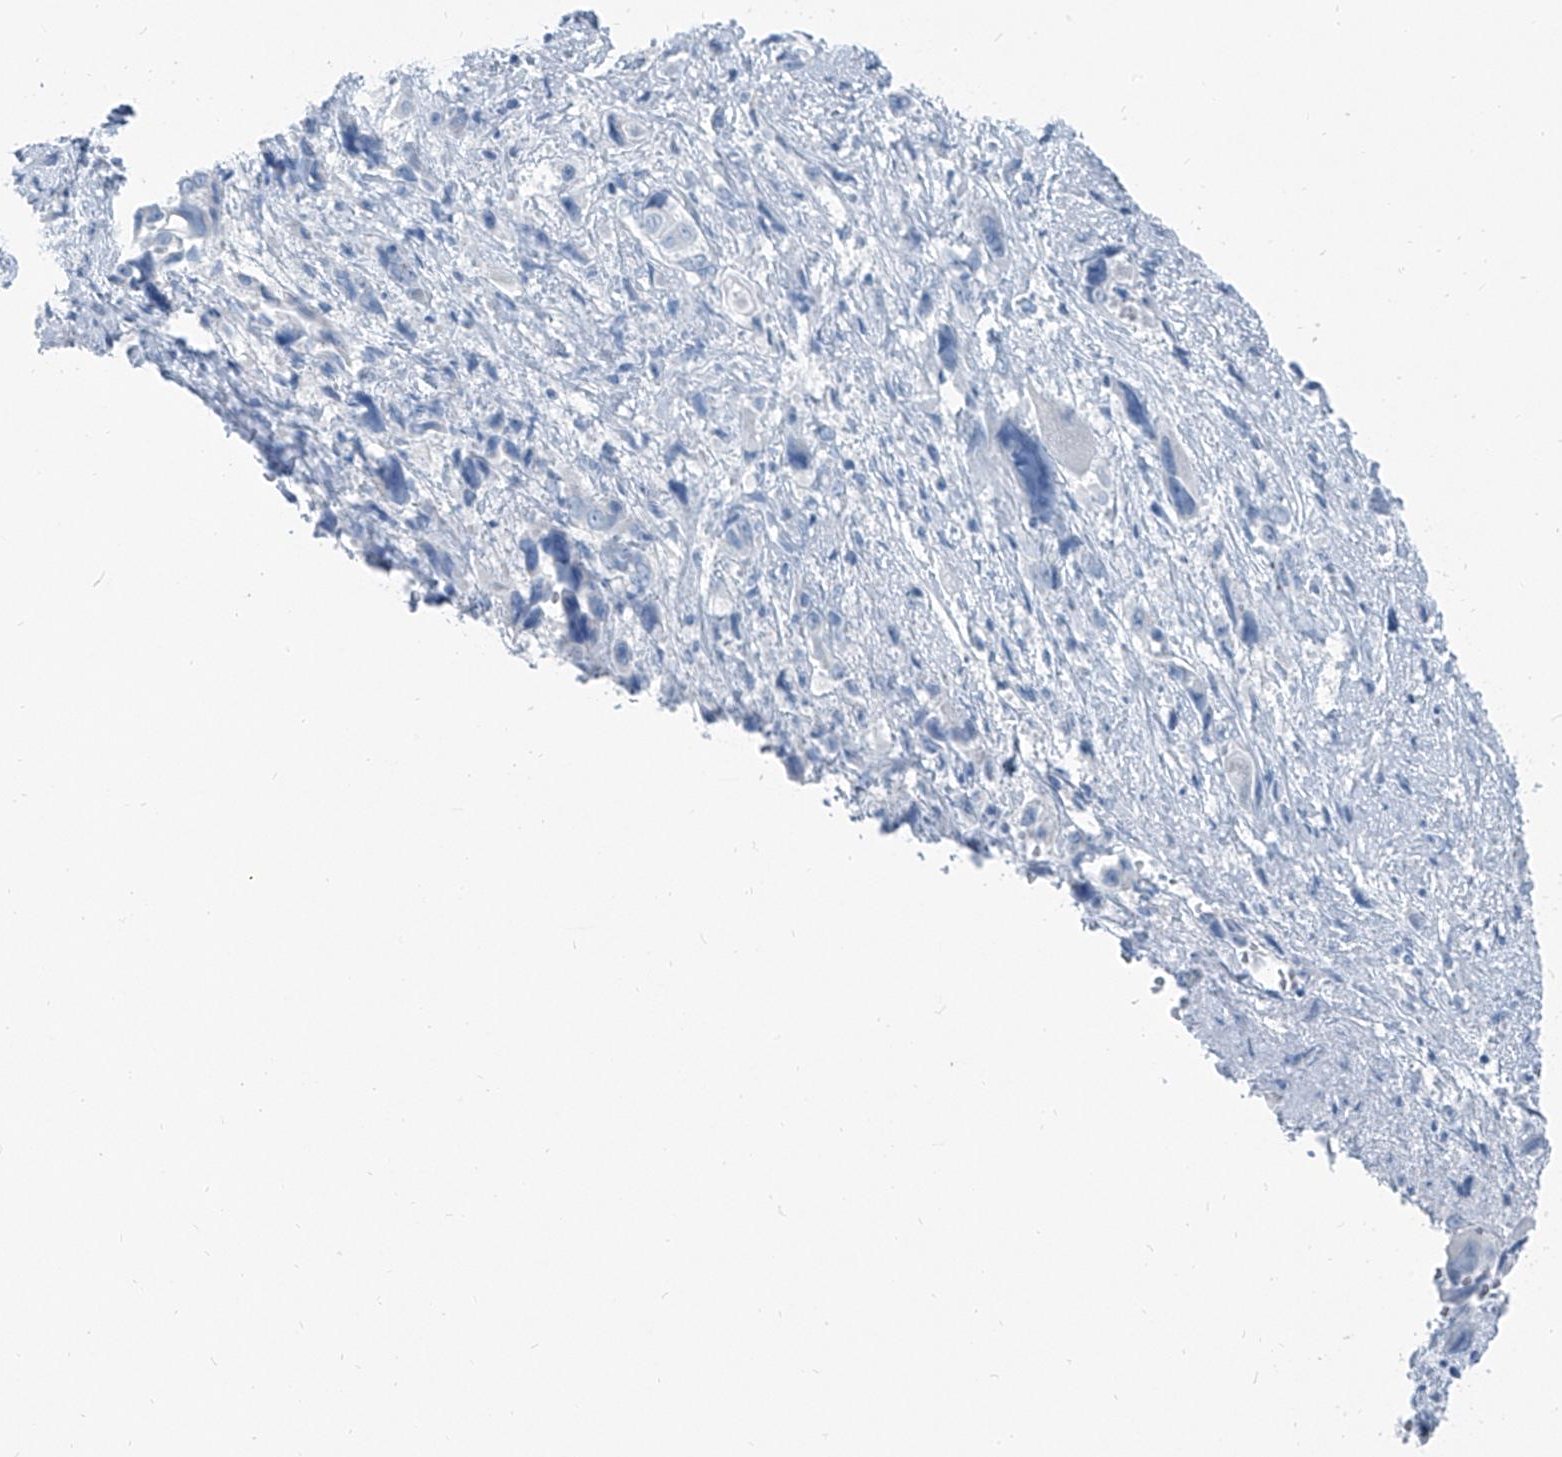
{"staining": {"intensity": "negative", "quantity": "none", "location": "none"}, "tissue": "pancreatic cancer", "cell_type": "Tumor cells", "image_type": "cancer", "snomed": [{"axis": "morphology", "description": "Adenocarcinoma, NOS"}, {"axis": "topography", "description": "Pancreas"}], "caption": "Tumor cells show no significant staining in pancreatic cancer.", "gene": "RGN", "patient": {"sex": "male", "age": 46}}